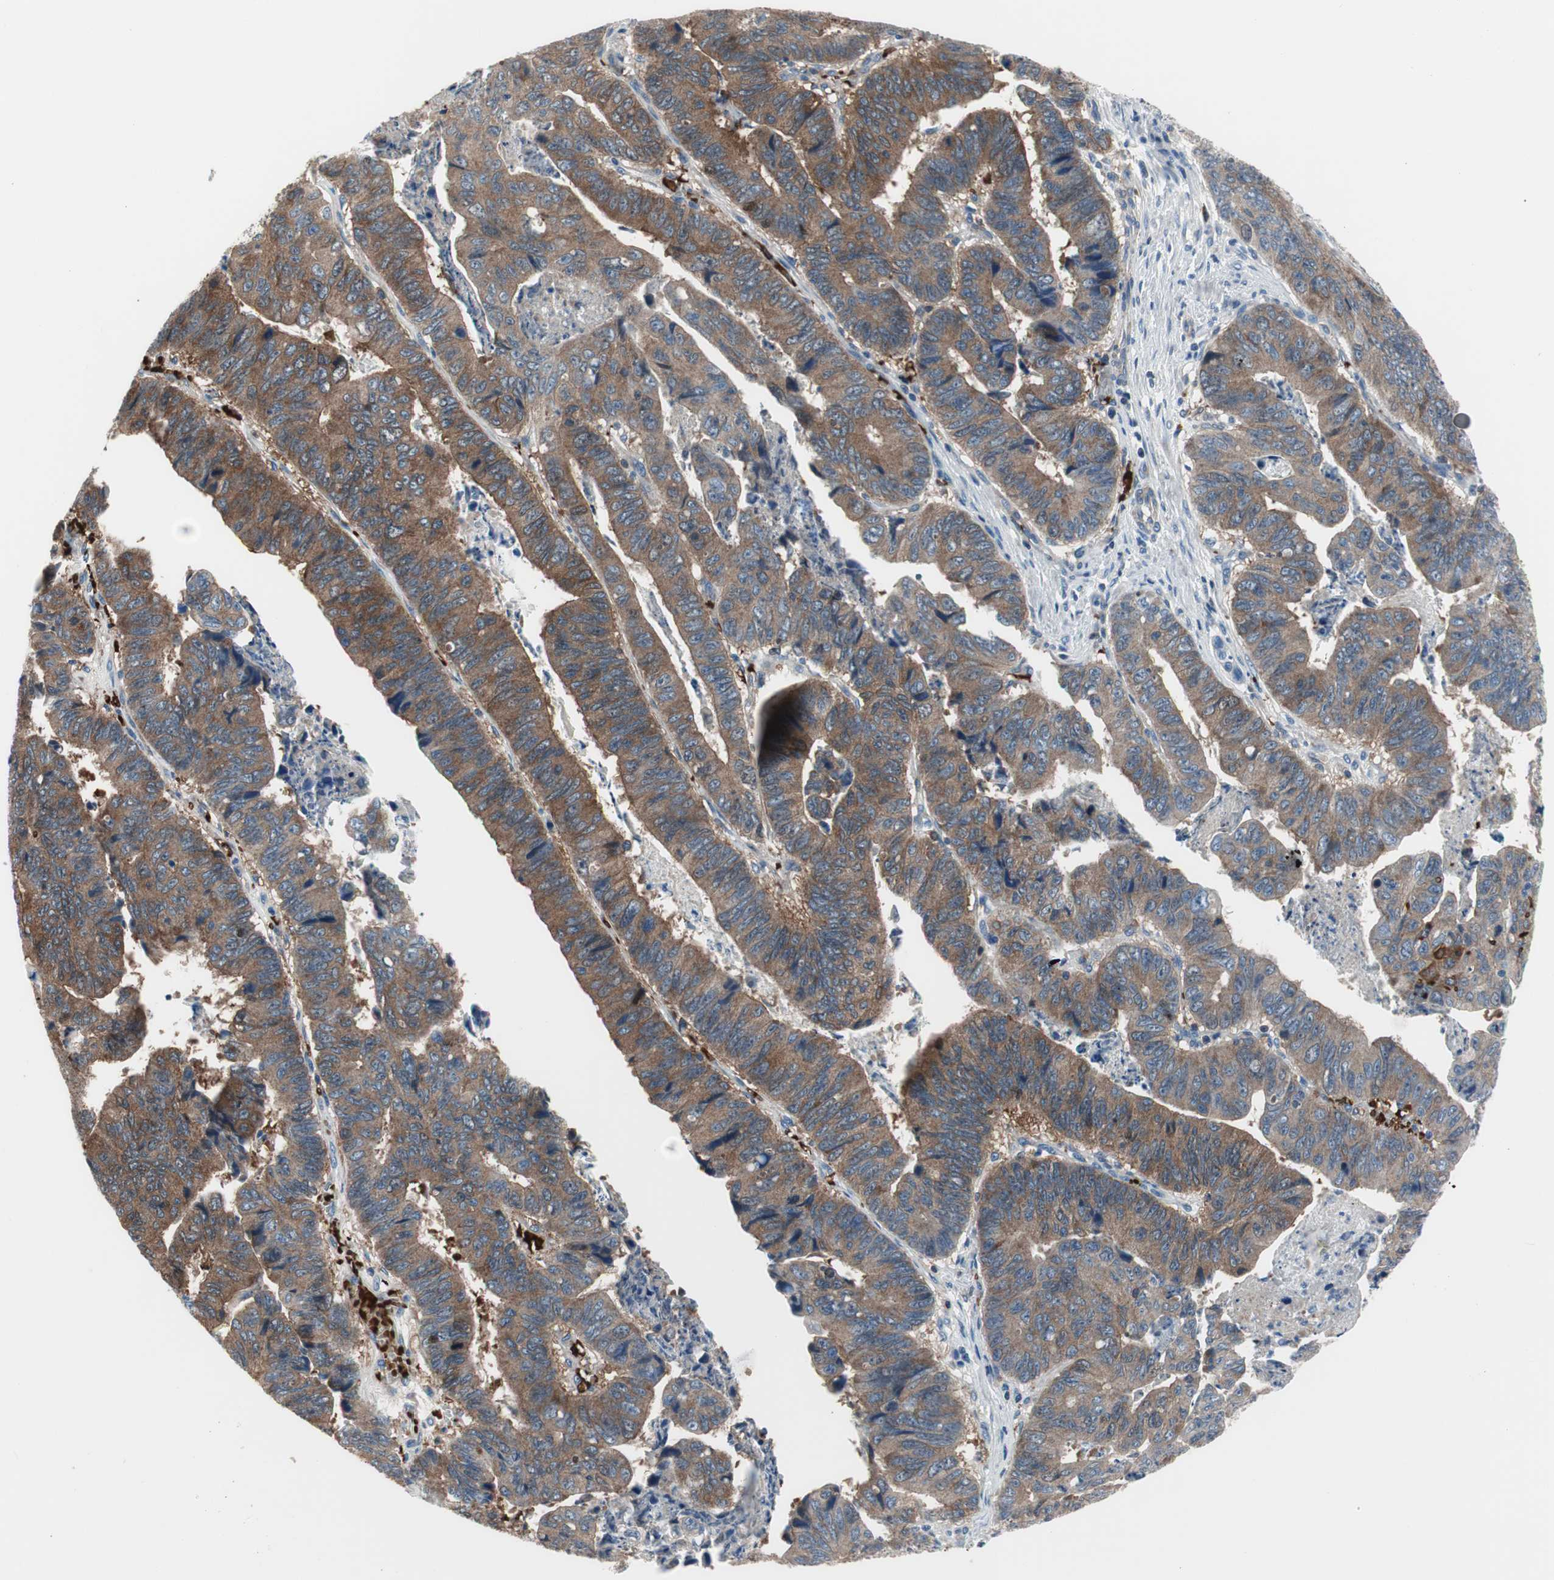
{"staining": {"intensity": "moderate", "quantity": ">75%", "location": "cytoplasmic/membranous"}, "tissue": "stomach cancer", "cell_type": "Tumor cells", "image_type": "cancer", "snomed": [{"axis": "morphology", "description": "Adenocarcinoma, NOS"}, {"axis": "topography", "description": "Stomach, lower"}], "caption": "High-magnification brightfield microscopy of adenocarcinoma (stomach) stained with DAB (brown) and counterstained with hematoxylin (blue). tumor cells exhibit moderate cytoplasmic/membranous expression is present in approximately>75% of cells. (Brightfield microscopy of DAB IHC at high magnification).", "gene": "PRDX2", "patient": {"sex": "male", "age": 77}}